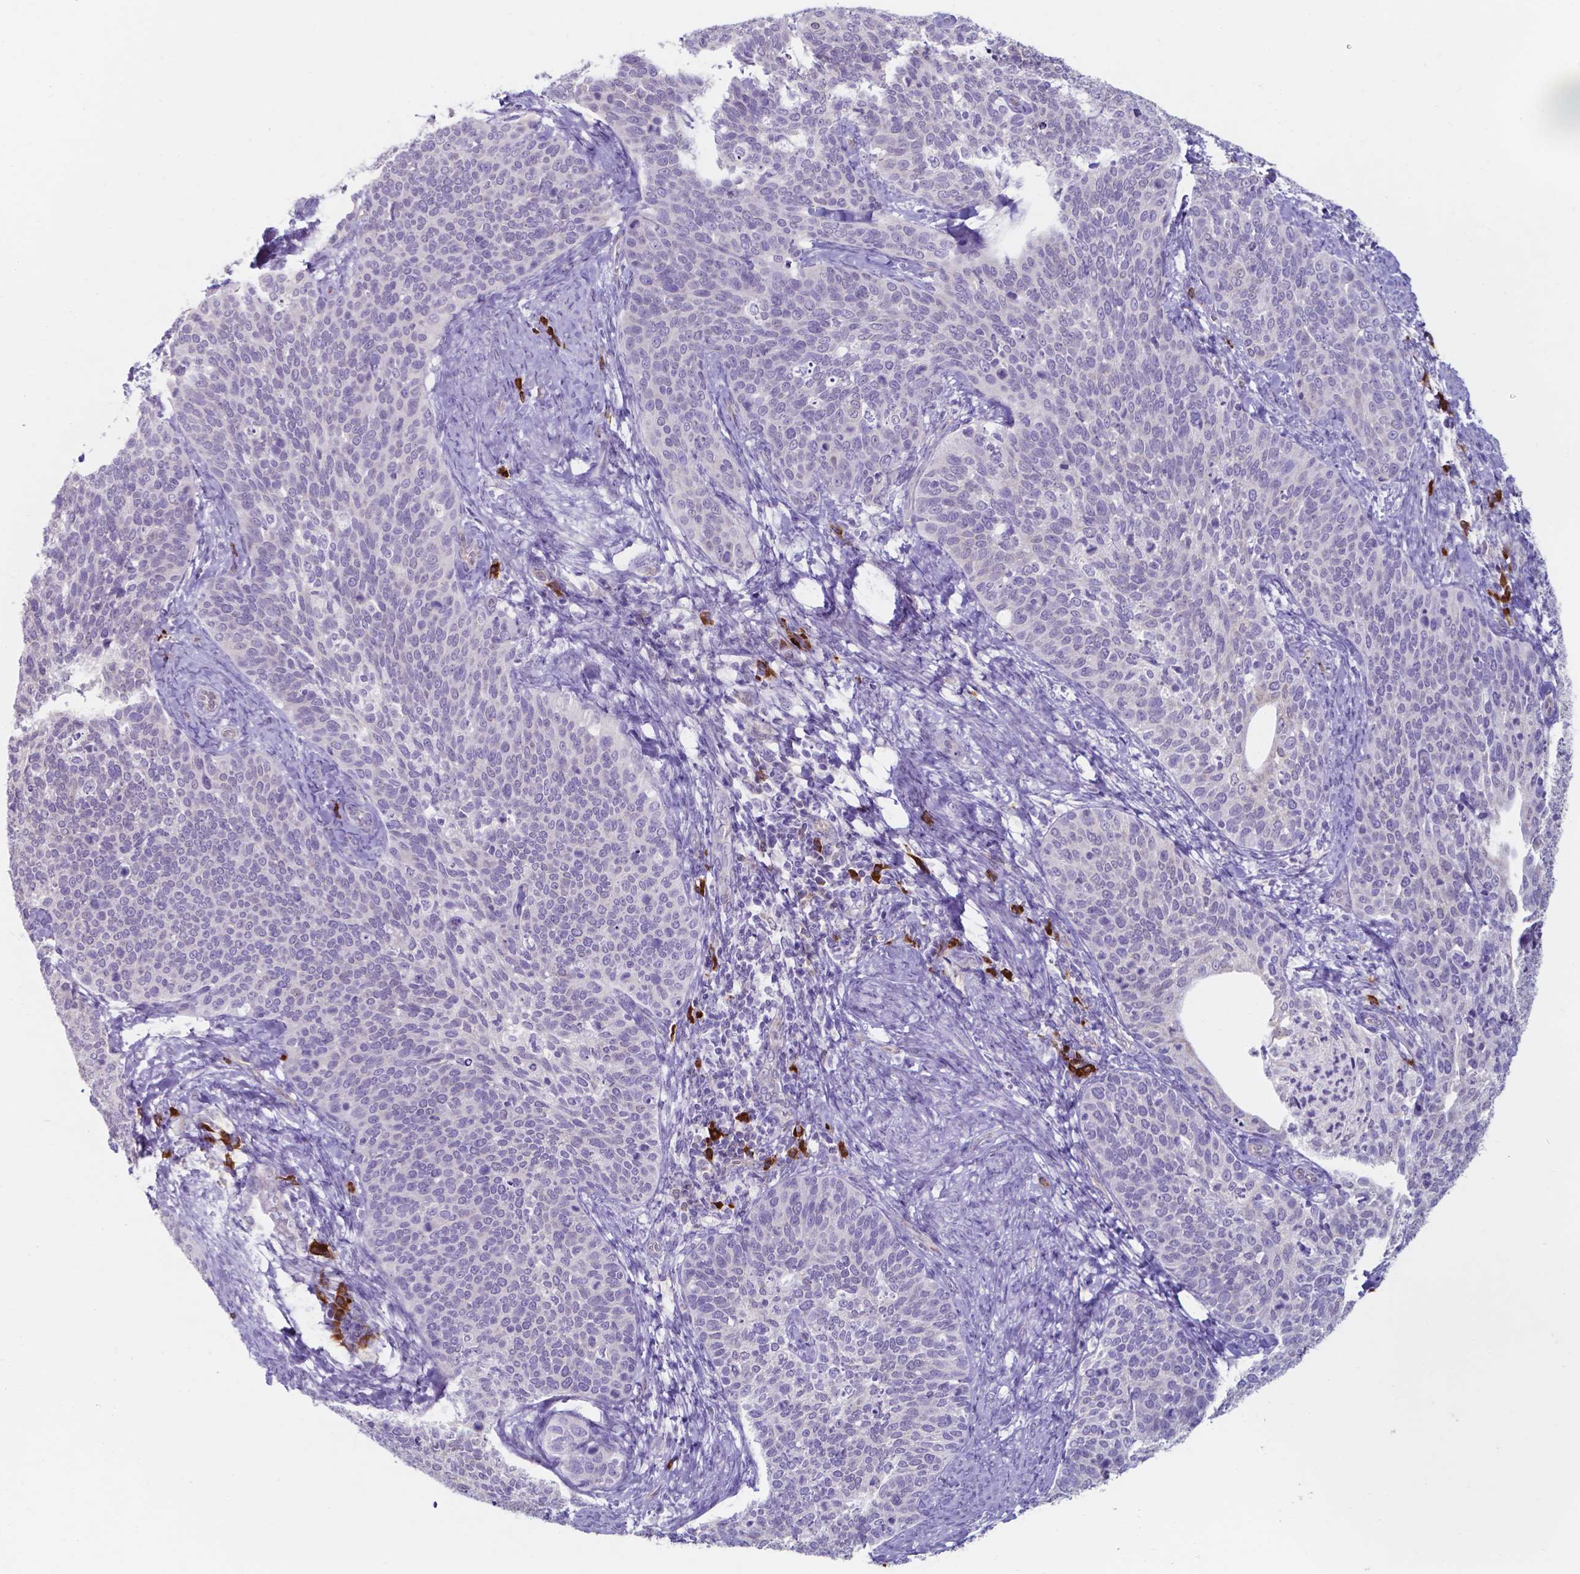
{"staining": {"intensity": "negative", "quantity": "none", "location": "none"}, "tissue": "cervical cancer", "cell_type": "Tumor cells", "image_type": "cancer", "snomed": [{"axis": "morphology", "description": "Squamous cell carcinoma, NOS"}, {"axis": "topography", "description": "Cervix"}], "caption": "Immunohistochemical staining of cervical cancer (squamous cell carcinoma) exhibits no significant staining in tumor cells.", "gene": "UBE2J1", "patient": {"sex": "female", "age": 69}}